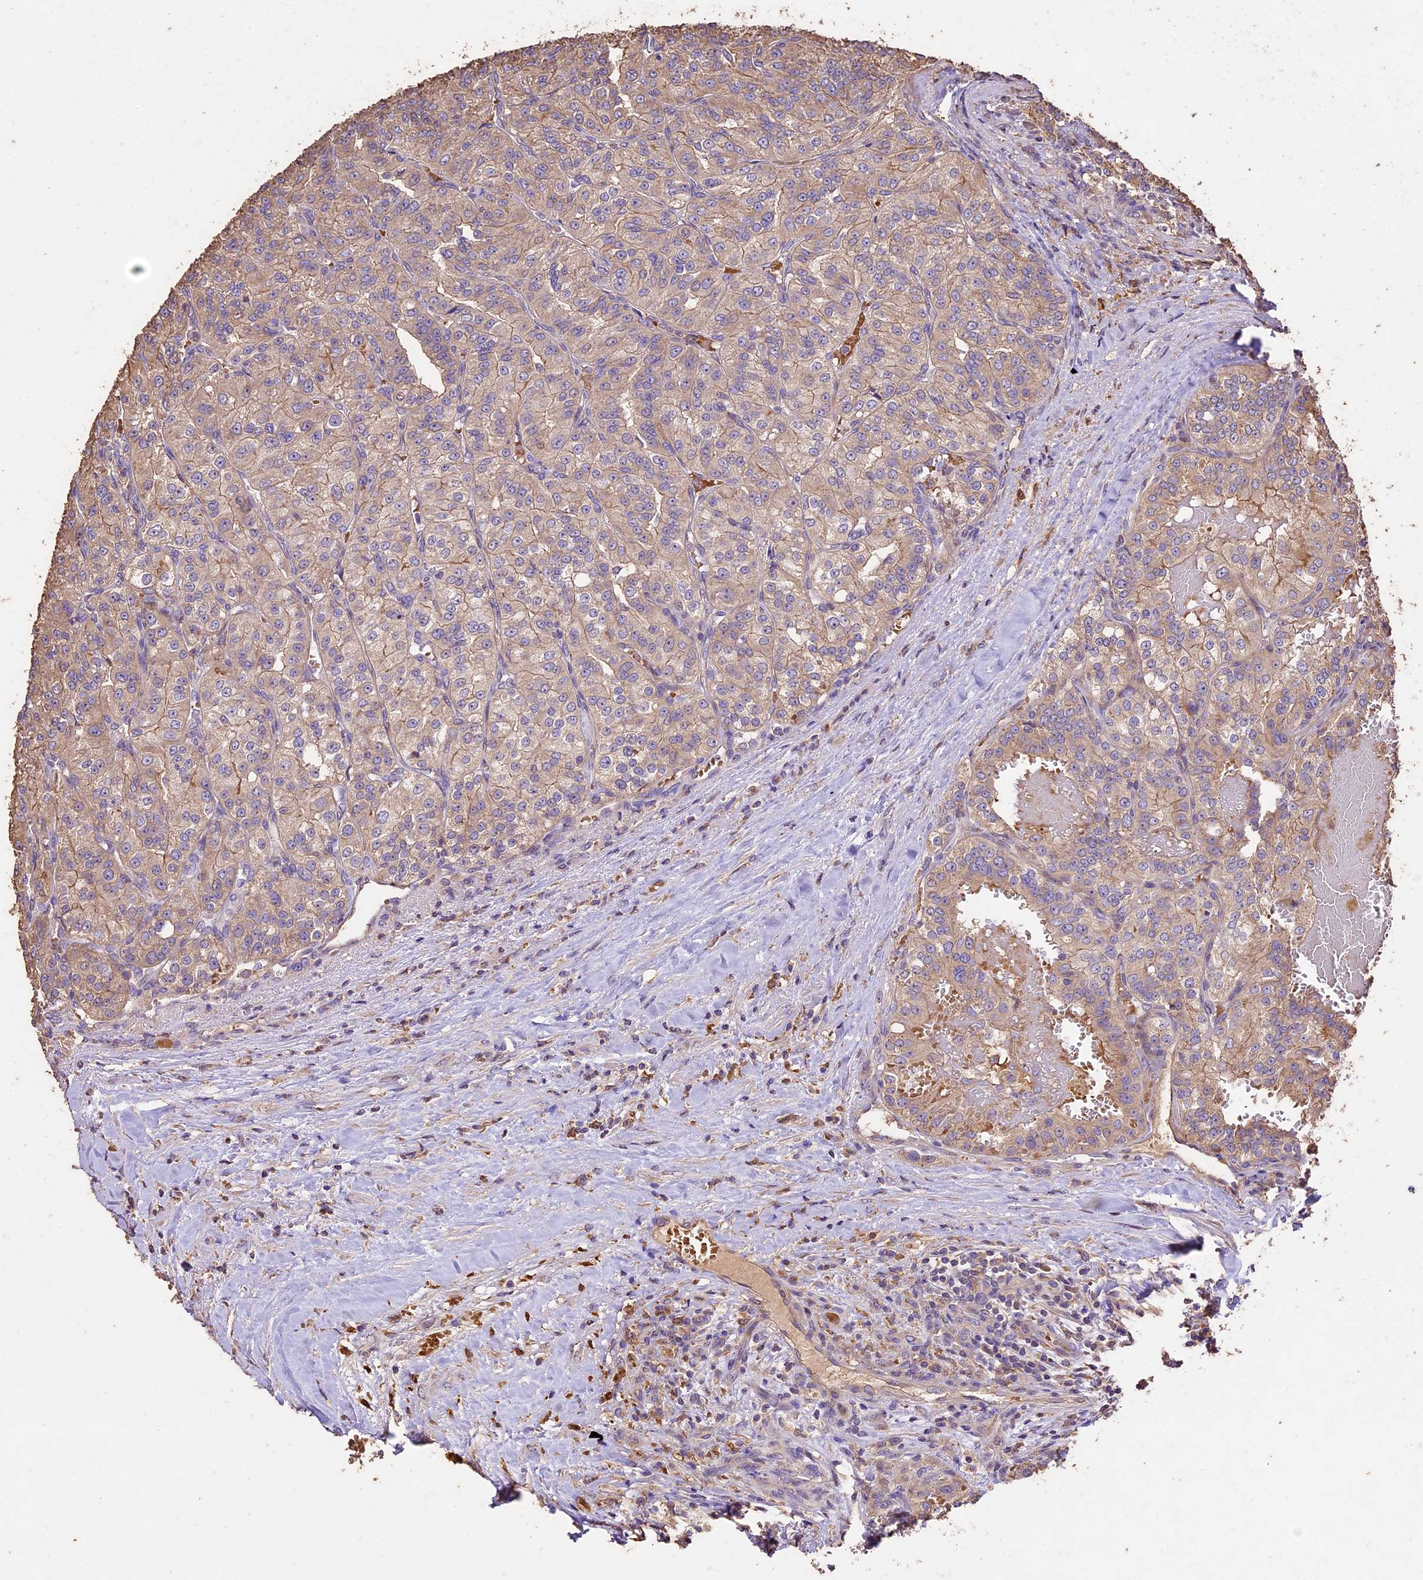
{"staining": {"intensity": "weak", "quantity": ">75%", "location": "cytoplasmic/membranous"}, "tissue": "renal cancer", "cell_type": "Tumor cells", "image_type": "cancer", "snomed": [{"axis": "morphology", "description": "Adenocarcinoma, NOS"}, {"axis": "topography", "description": "Kidney"}], "caption": "Protein expression by IHC demonstrates weak cytoplasmic/membranous positivity in about >75% of tumor cells in renal adenocarcinoma.", "gene": "CRLF1", "patient": {"sex": "female", "age": 63}}